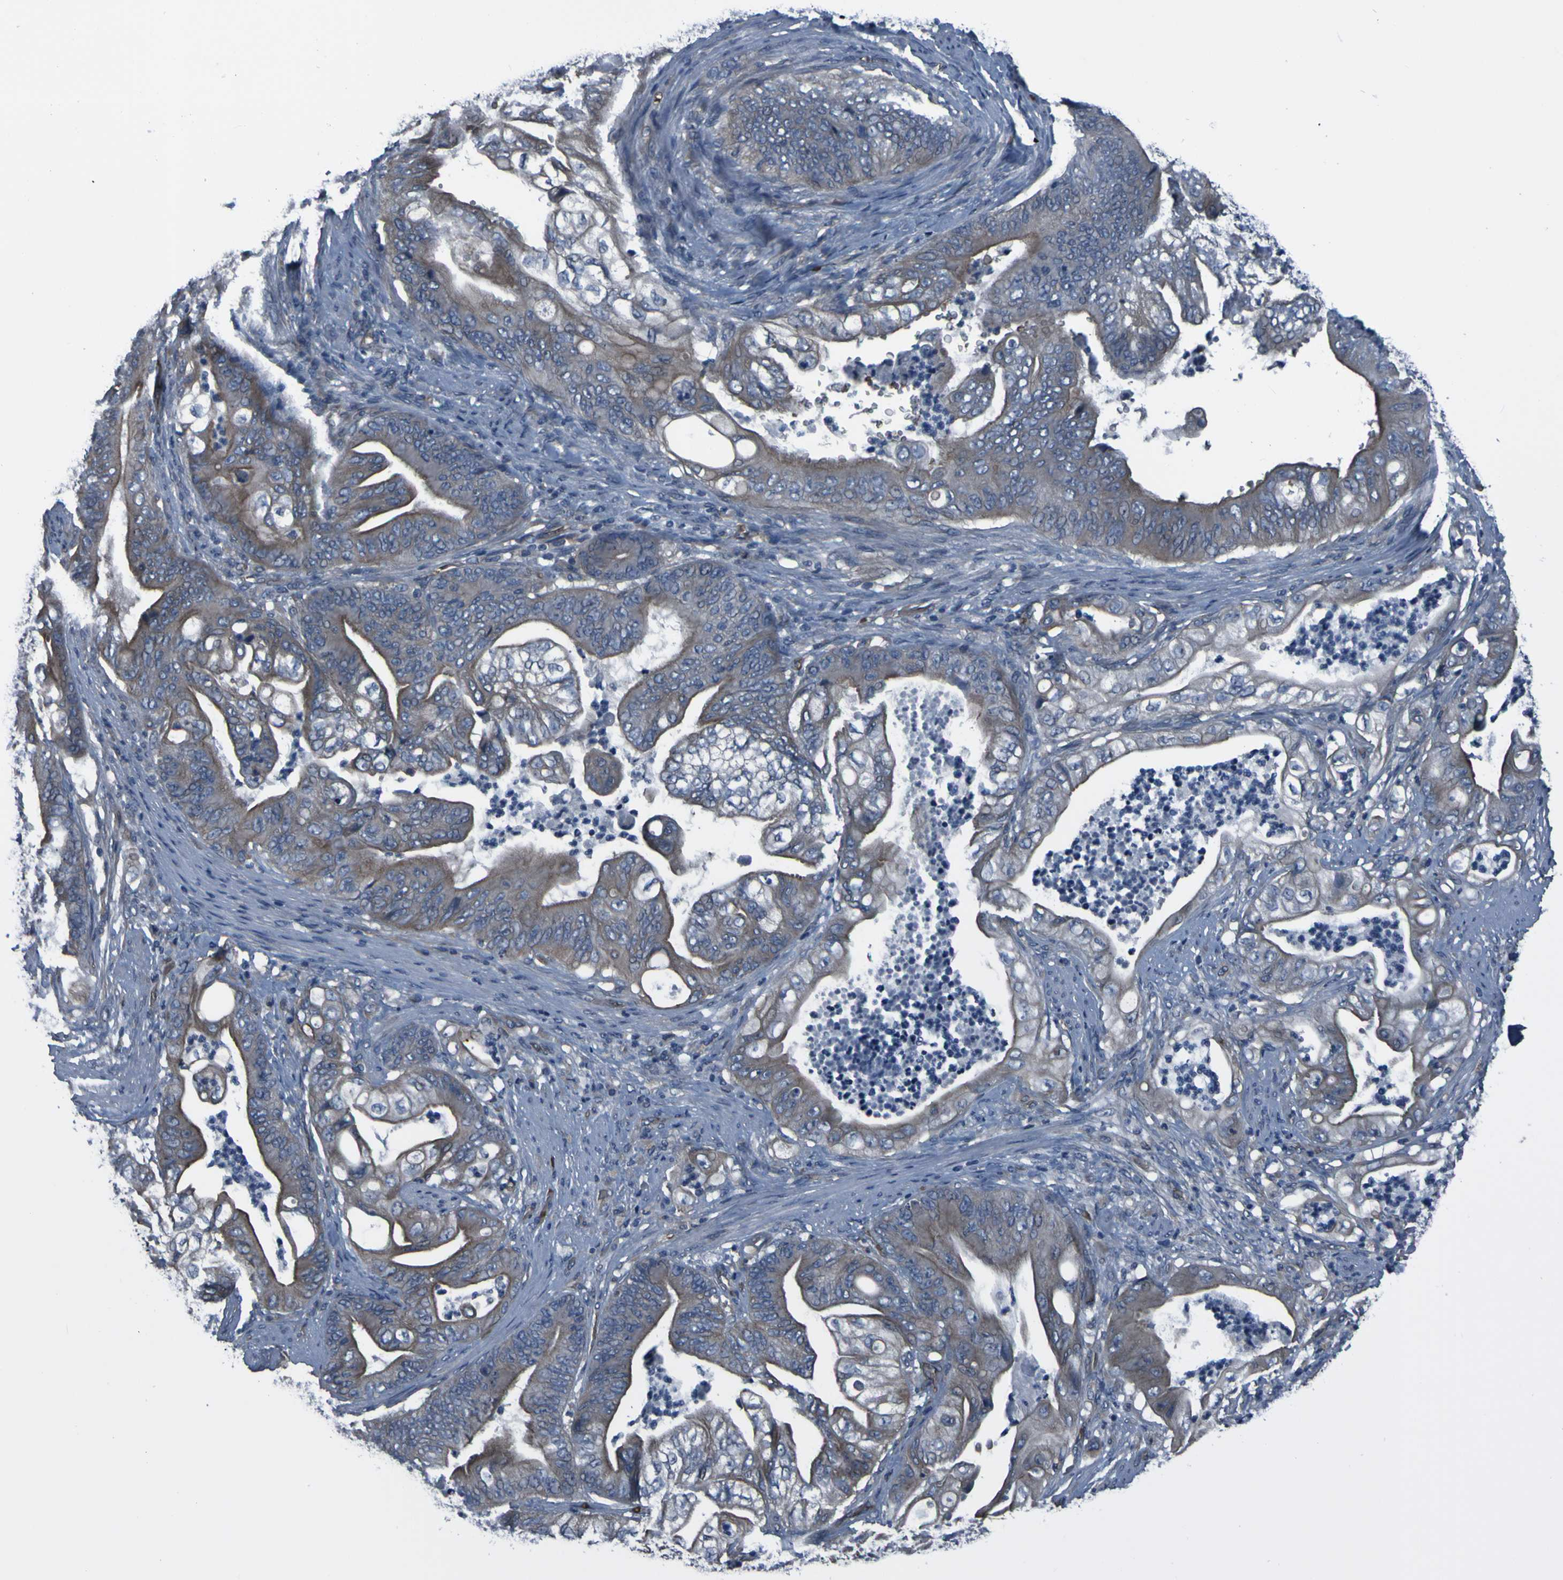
{"staining": {"intensity": "weak", "quantity": ">75%", "location": "cytoplasmic/membranous"}, "tissue": "stomach cancer", "cell_type": "Tumor cells", "image_type": "cancer", "snomed": [{"axis": "morphology", "description": "Adenocarcinoma, NOS"}, {"axis": "topography", "description": "Stomach"}], "caption": "Human stomach cancer (adenocarcinoma) stained with a protein marker reveals weak staining in tumor cells.", "gene": "GRAMD1A", "patient": {"sex": "female", "age": 73}}